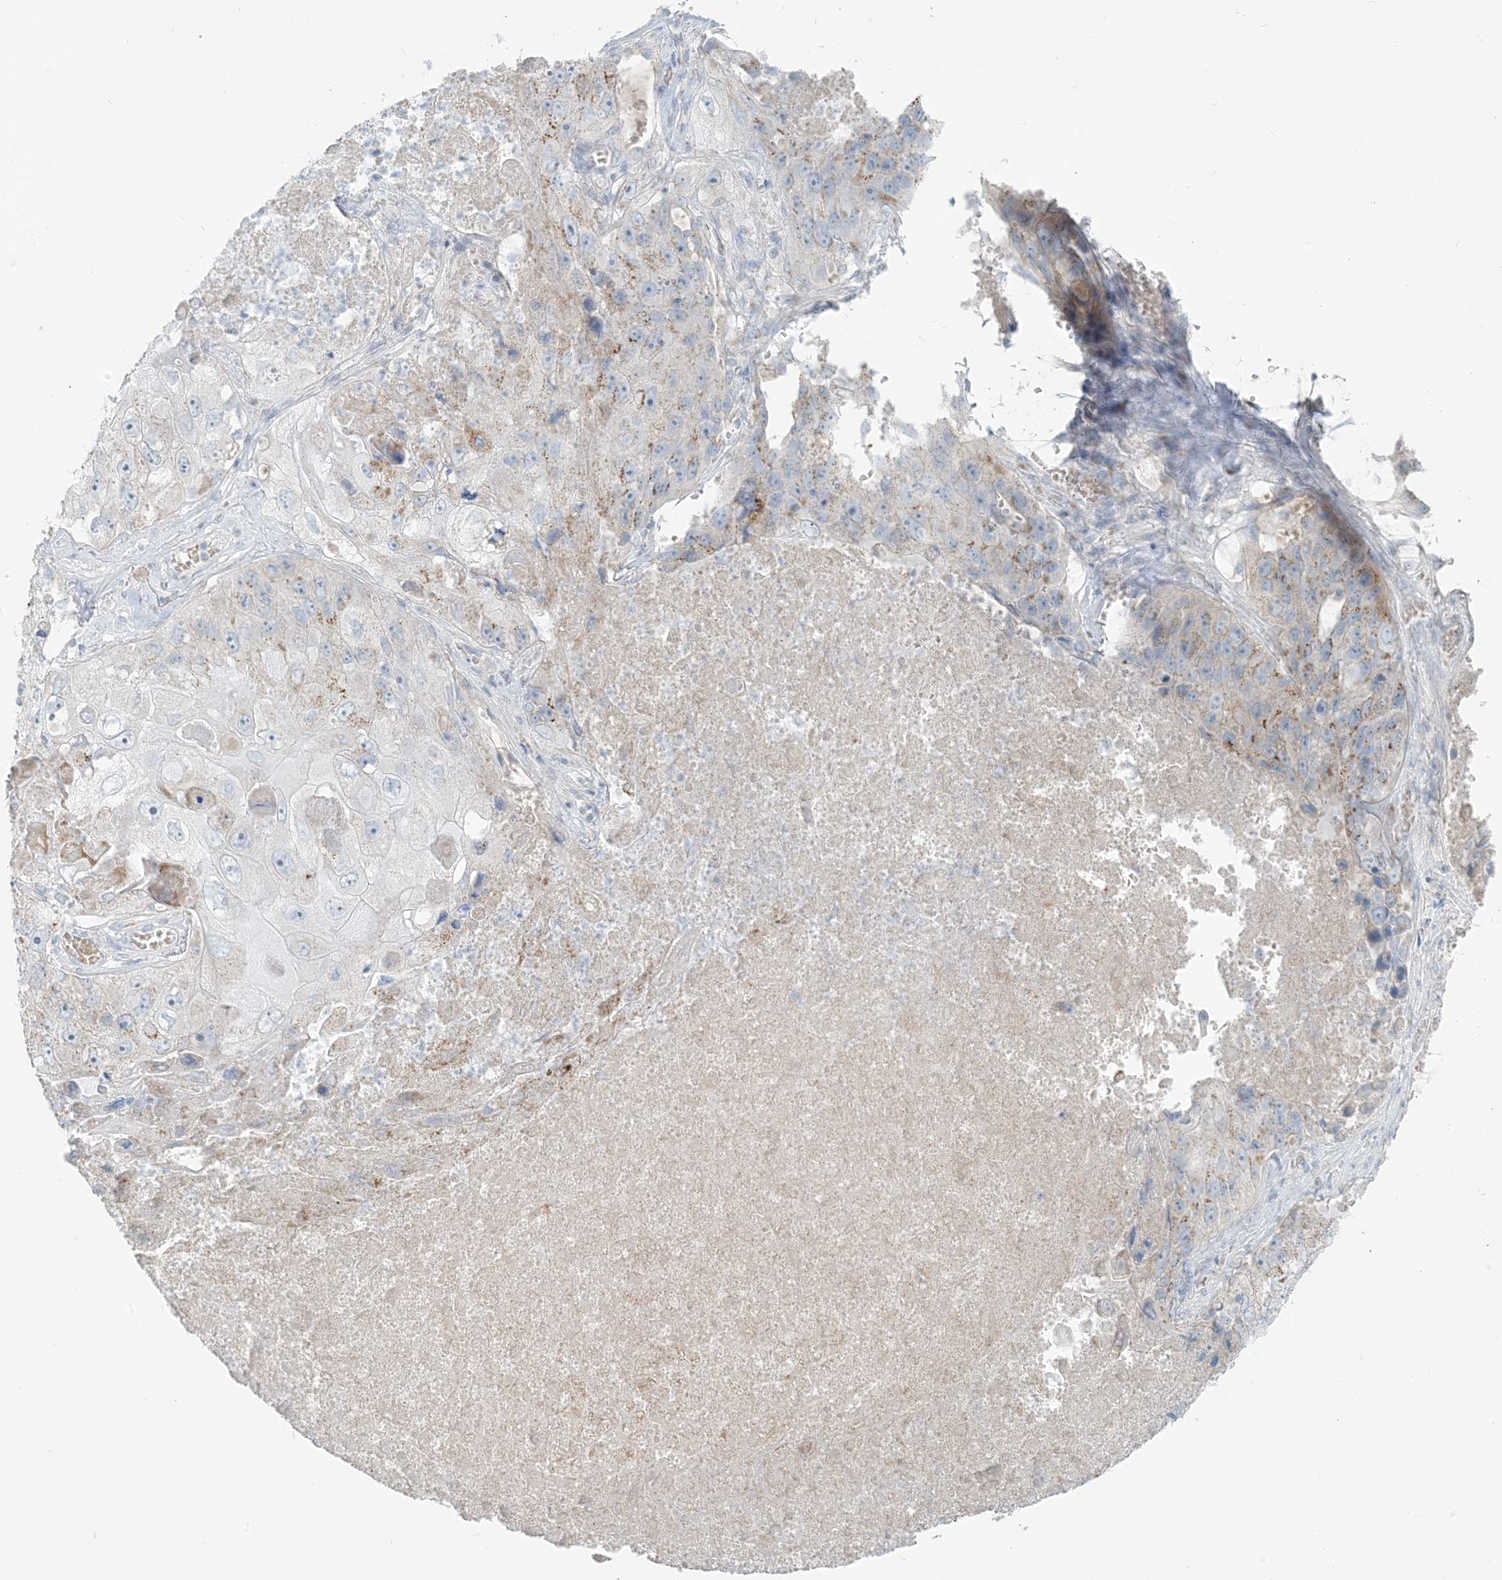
{"staining": {"intensity": "weak", "quantity": "25%-75%", "location": "cytoplasmic/membranous"}, "tissue": "lung cancer", "cell_type": "Tumor cells", "image_type": "cancer", "snomed": [{"axis": "morphology", "description": "Squamous cell carcinoma, NOS"}, {"axis": "topography", "description": "Lung"}], "caption": "IHC of human lung squamous cell carcinoma exhibits low levels of weak cytoplasmic/membranous positivity in approximately 25%-75% of tumor cells.", "gene": "SCML1", "patient": {"sex": "male", "age": 61}}